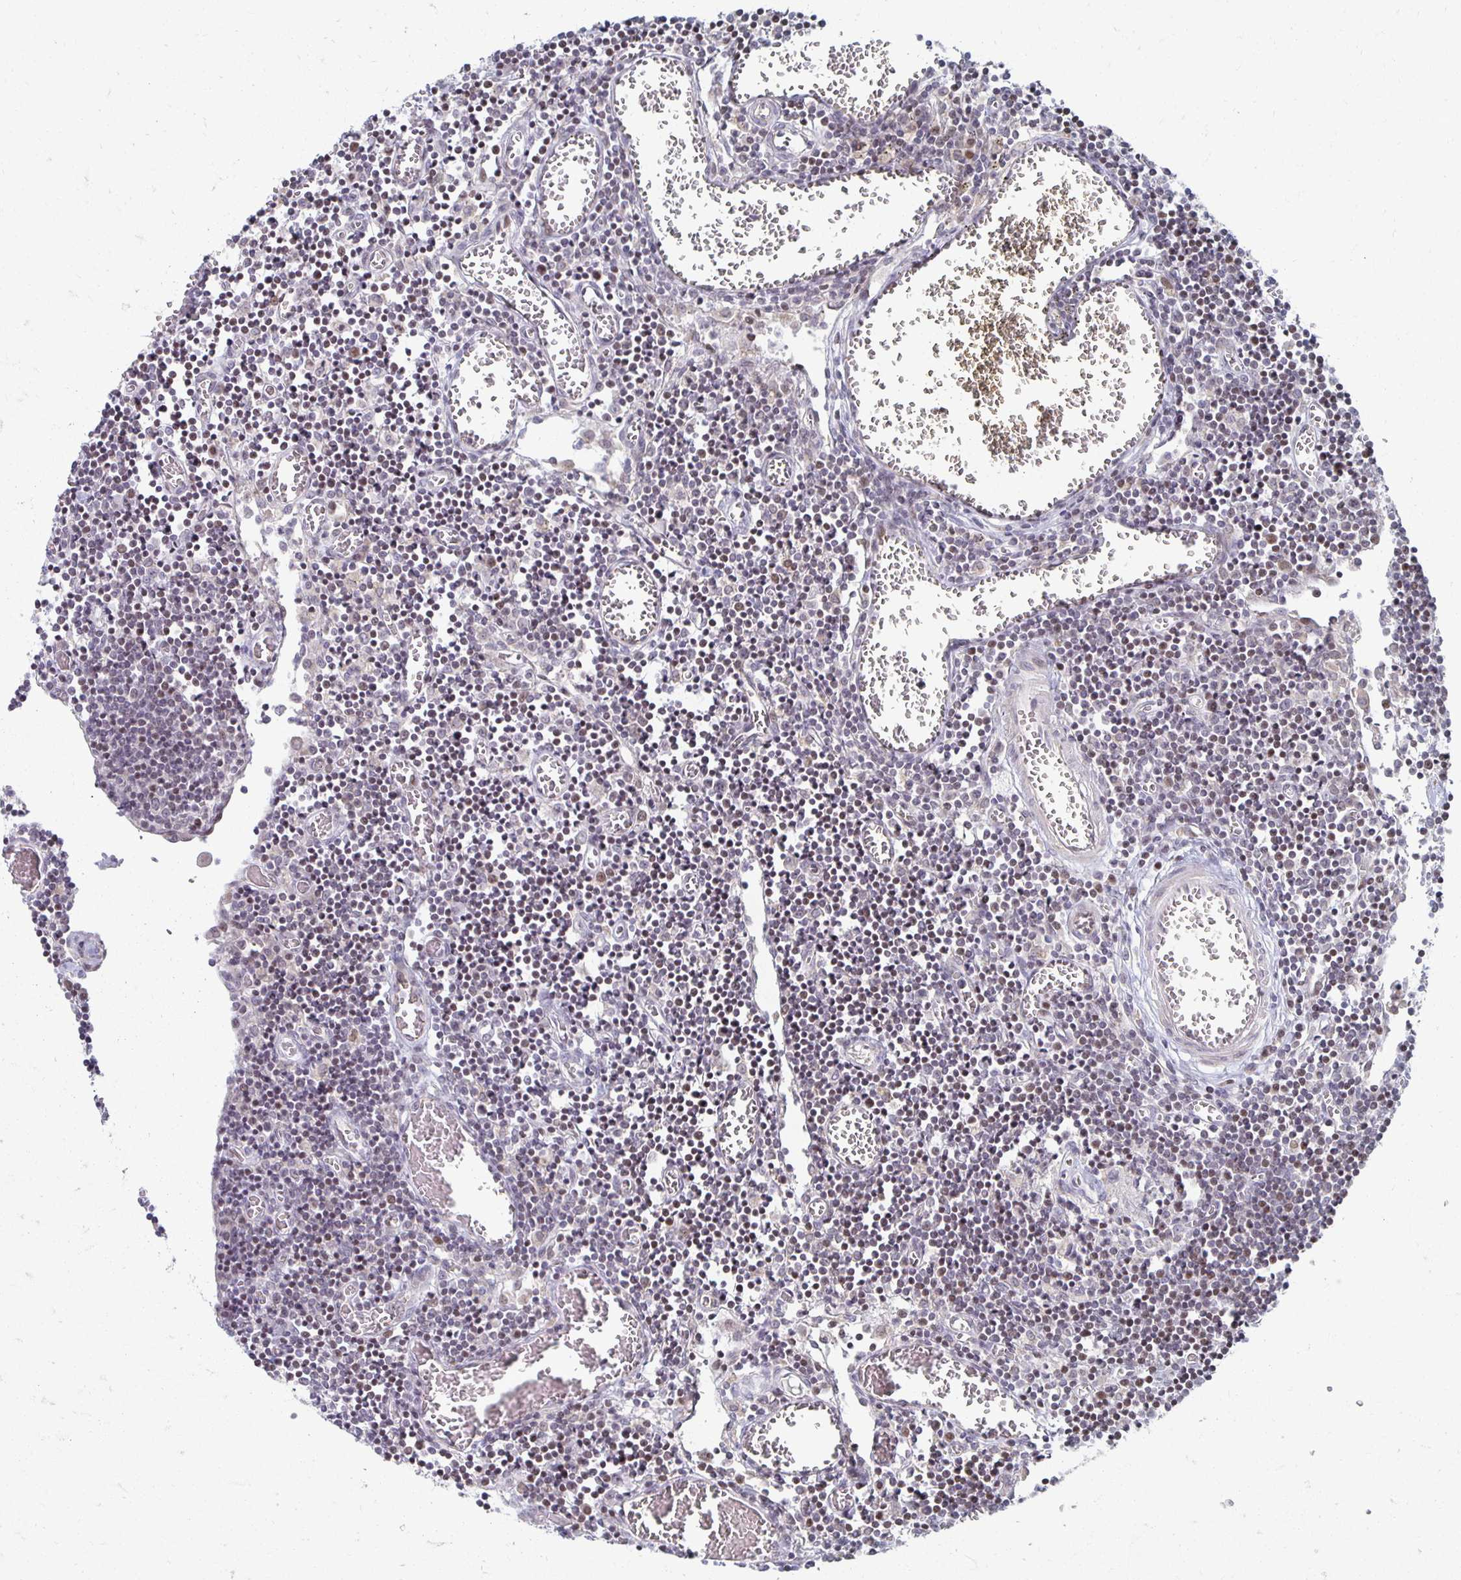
{"staining": {"intensity": "negative", "quantity": "none", "location": "none"}, "tissue": "lymph node", "cell_type": "Germinal center cells", "image_type": "normal", "snomed": [{"axis": "morphology", "description": "Normal tissue, NOS"}, {"axis": "topography", "description": "Lymph node"}], "caption": "This histopathology image is of normal lymph node stained with IHC to label a protein in brown with the nuclei are counter-stained blue. There is no staining in germinal center cells. (DAB immunohistochemistry (IHC) with hematoxylin counter stain).", "gene": "HCFC1R1", "patient": {"sex": "male", "age": 66}}